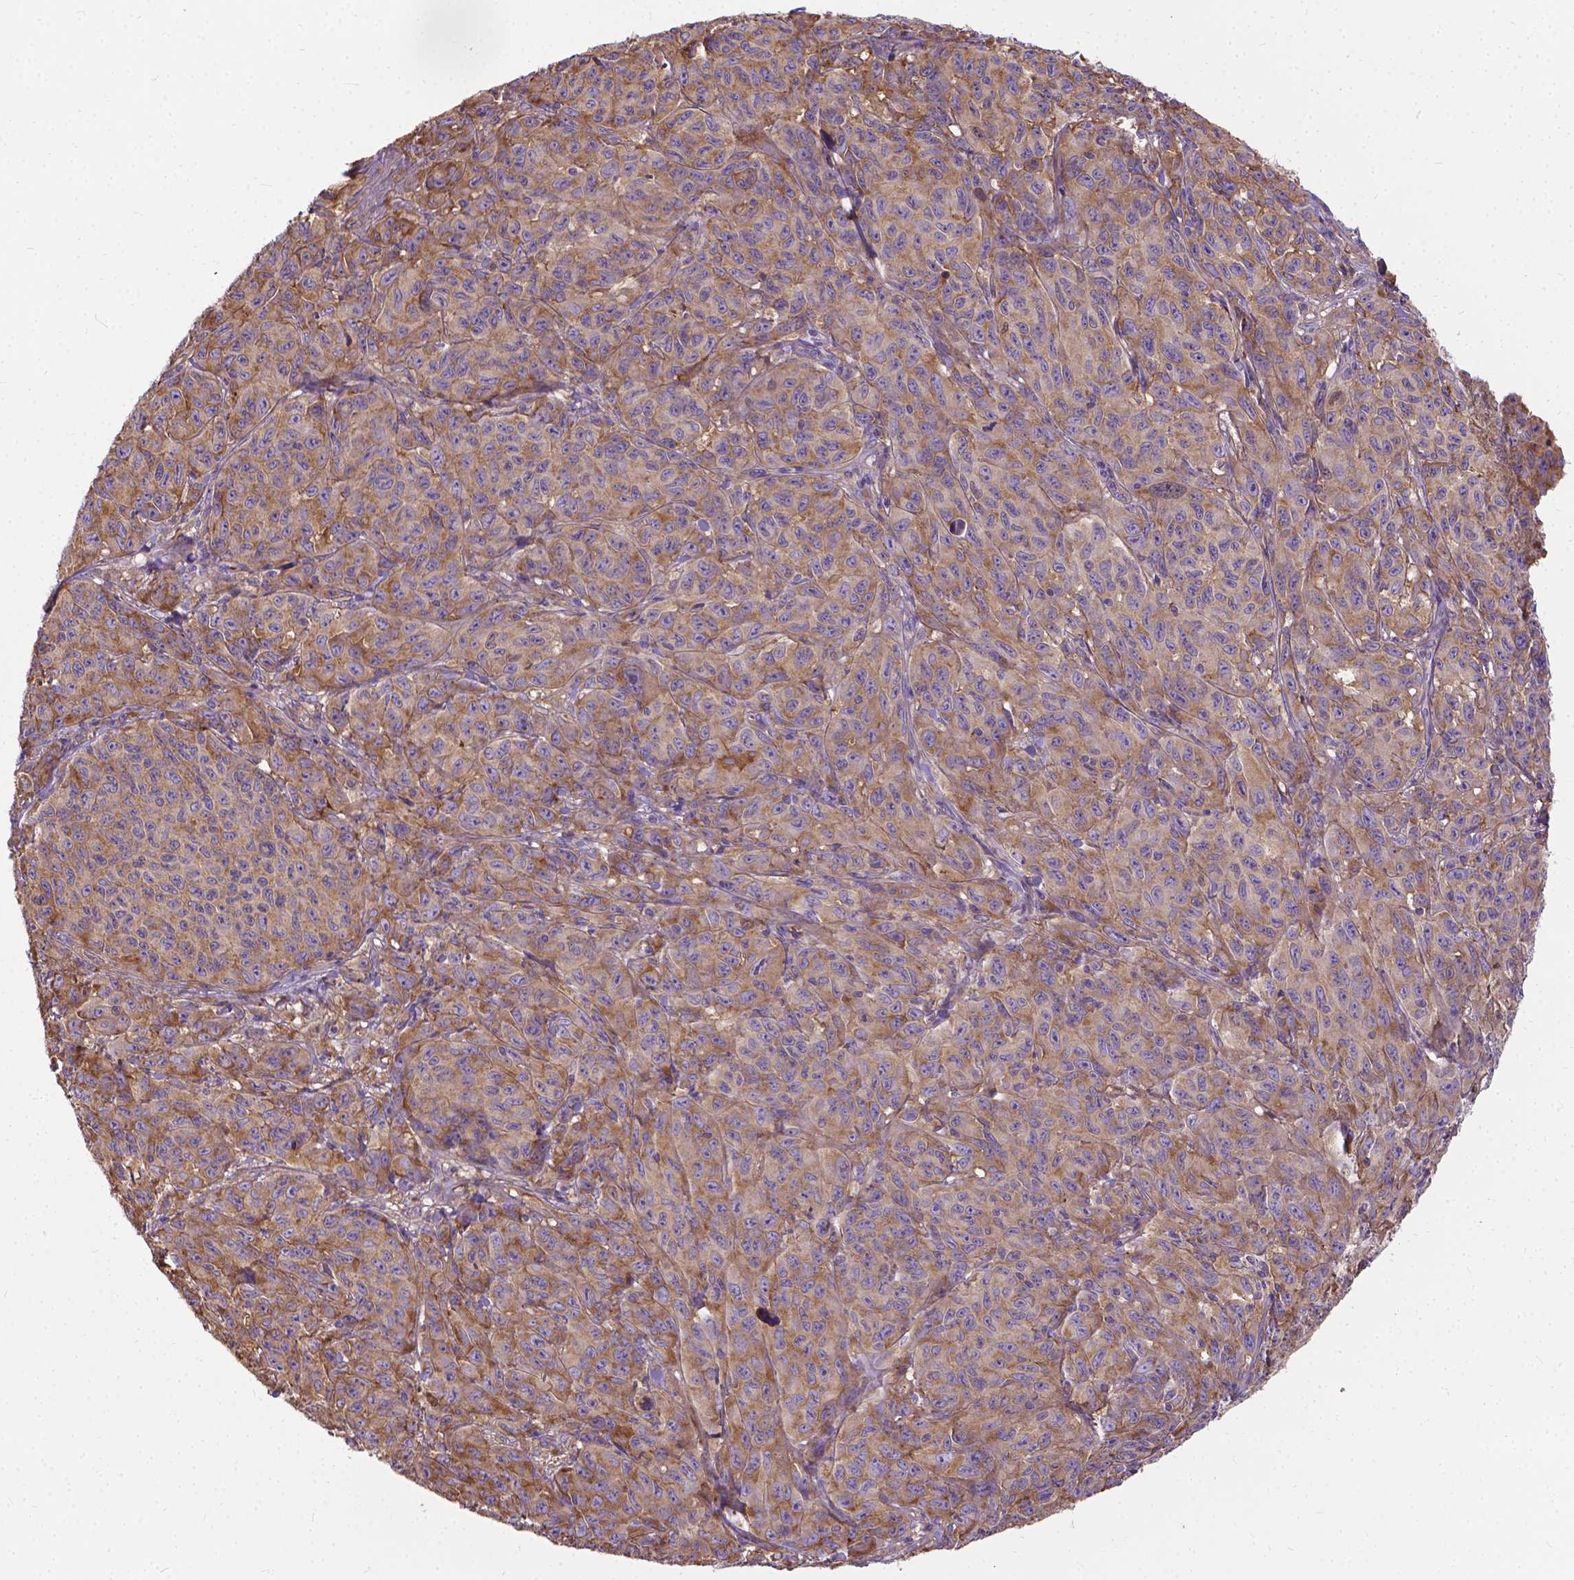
{"staining": {"intensity": "moderate", "quantity": "25%-75%", "location": "cytoplasmic/membranous"}, "tissue": "melanoma", "cell_type": "Tumor cells", "image_type": "cancer", "snomed": [{"axis": "morphology", "description": "Malignant melanoma, NOS"}, {"axis": "topography", "description": "Vulva, labia, clitoris and Bartholin´s gland, NO"}], "caption": "Melanoma was stained to show a protein in brown. There is medium levels of moderate cytoplasmic/membranous staining in about 25%-75% of tumor cells.", "gene": "CFAP299", "patient": {"sex": "female", "age": 75}}